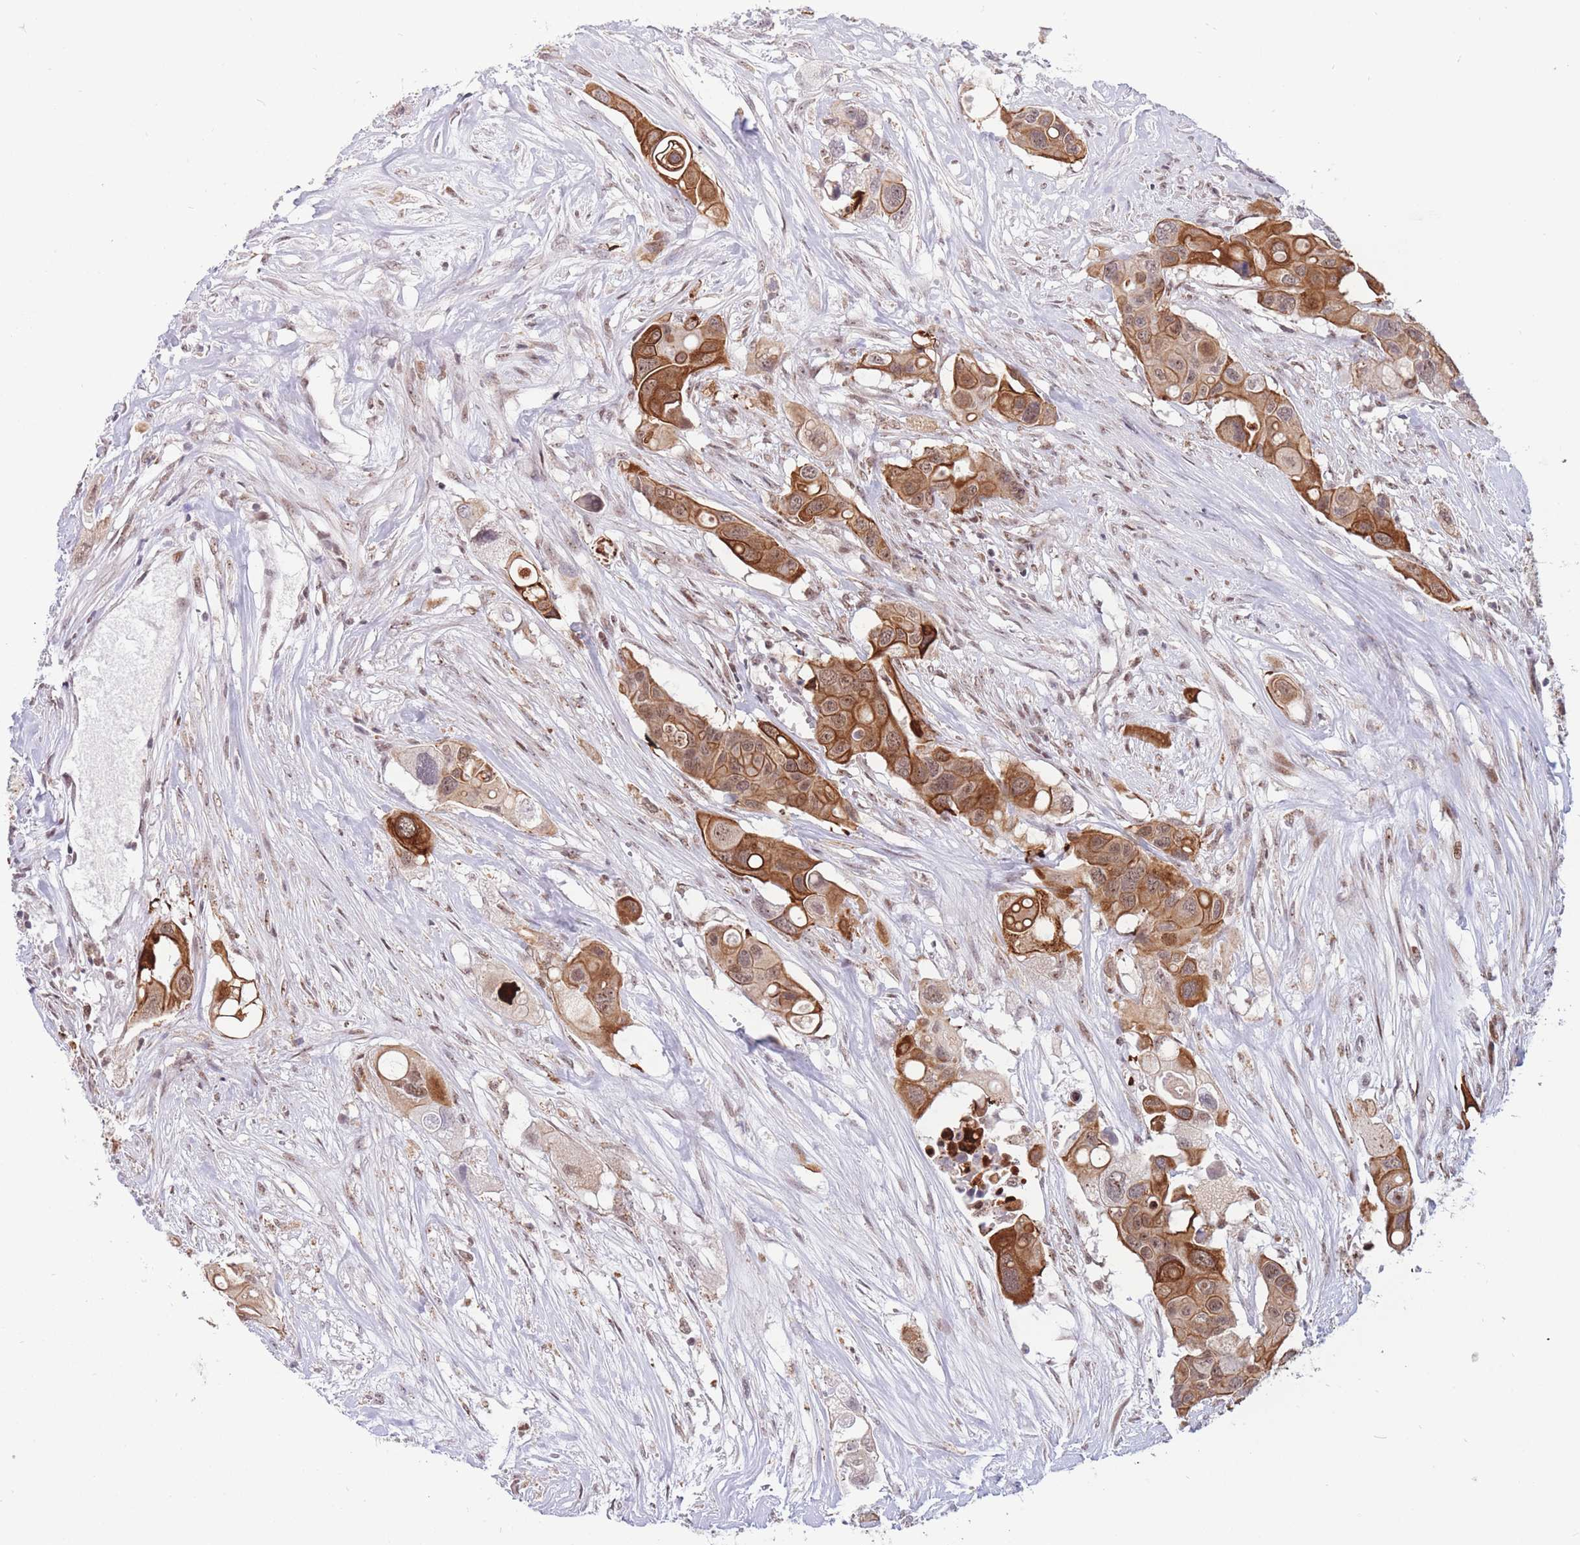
{"staining": {"intensity": "moderate", "quantity": ">75%", "location": "cytoplasmic/membranous"}, "tissue": "colorectal cancer", "cell_type": "Tumor cells", "image_type": "cancer", "snomed": [{"axis": "morphology", "description": "Adenocarcinoma, NOS"}, {"axis": "topography", "description": "Colon"}], "caption": "Immunohistochemical staining of colorectal adenocarcinoma shows medium levels of moderate cytoplasmic/membranous staining in about >75% of tumor cells.", "gene": "TARBP2", "patient": {"sex": "male", "age": 77}}